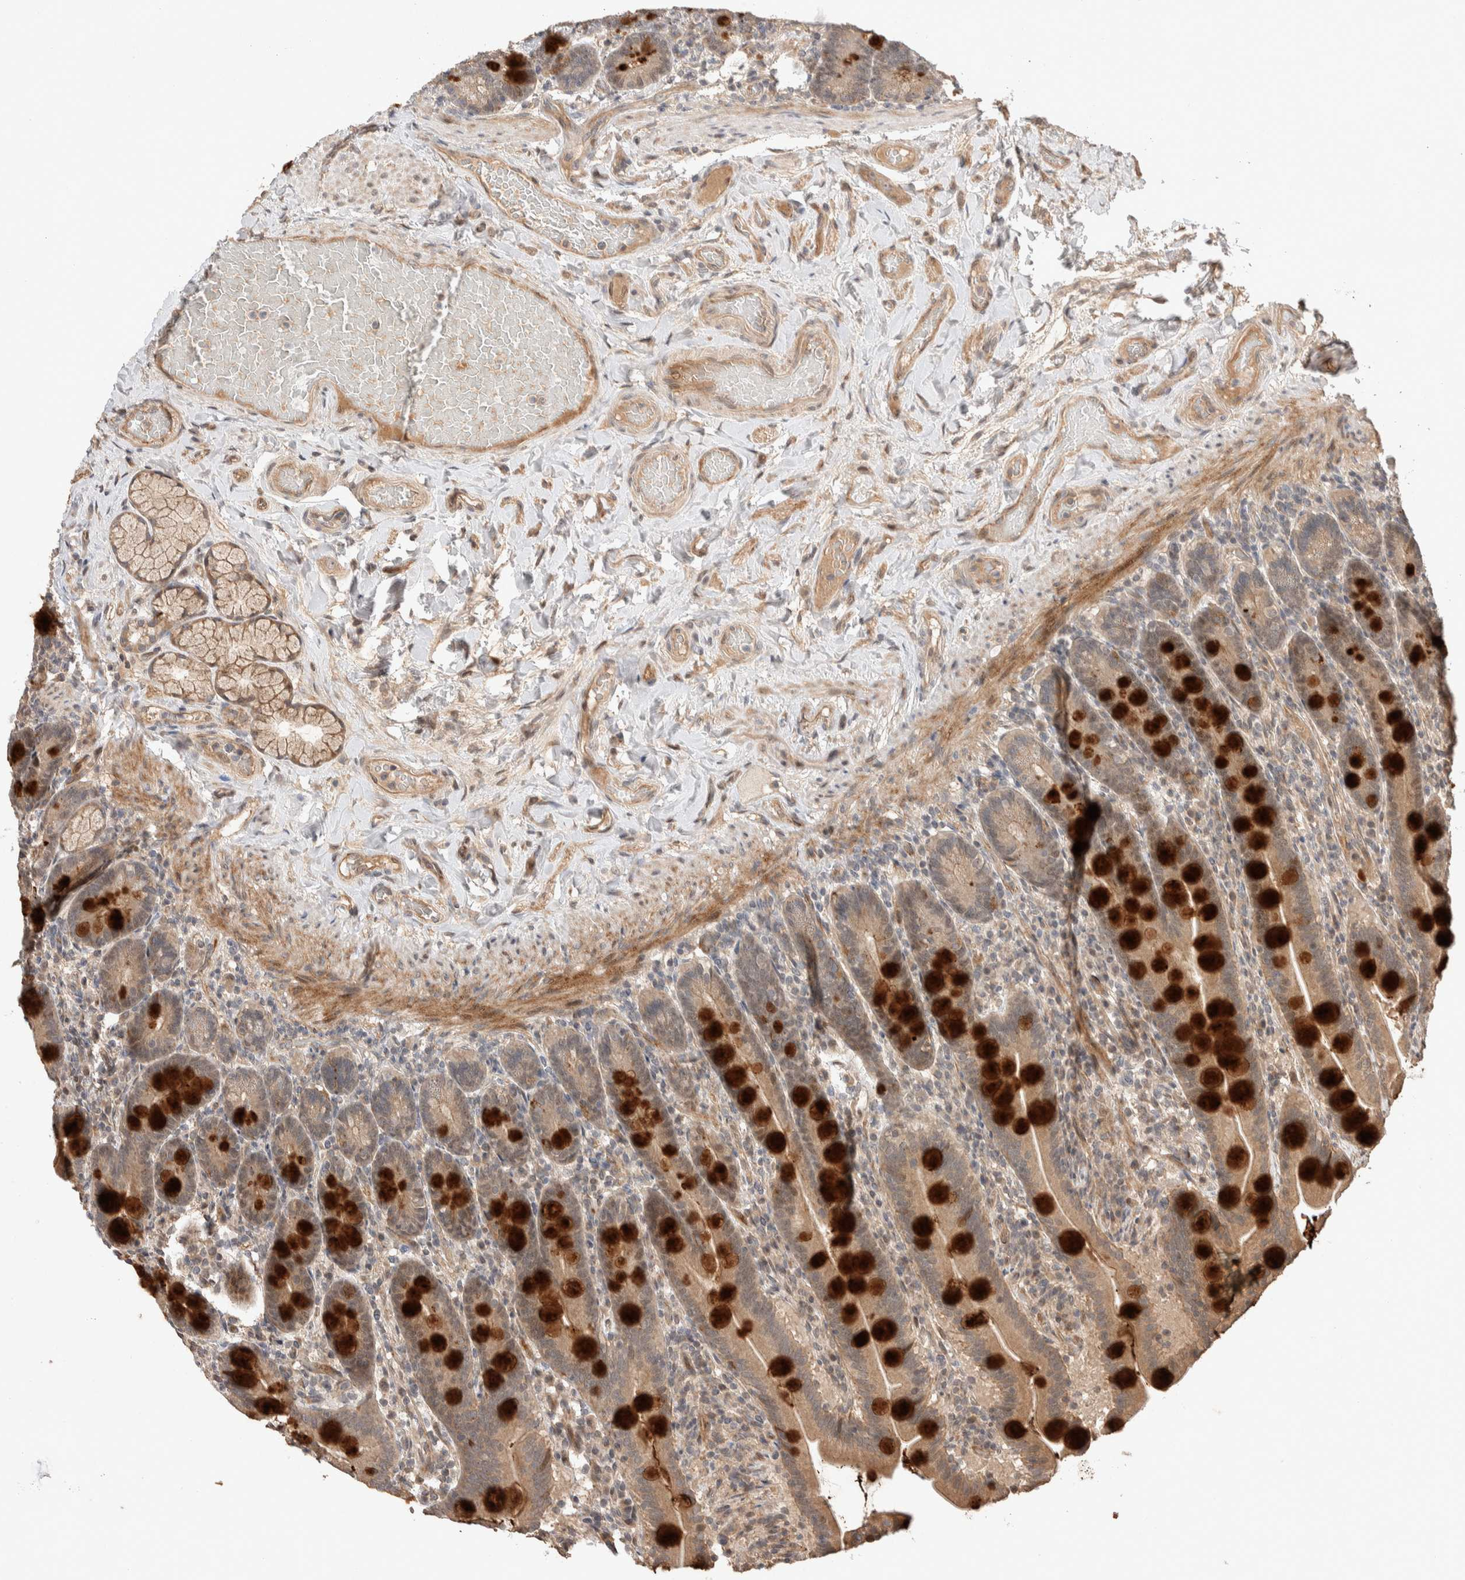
{"staining": {"intensity": "weak", "quantity": ">75%", "location": "cytoplasmic/membranous"}, "tissue": "duodenum", "cell_type": "Glandular cells", "image_type": "normal", "snomed": [{"axis": "morphology", "description": "Normal tissue, NOS"}, {"axis": "topography", "description": "Duodenum"}], "caption": "Glandular cells display weak cytoplasmic/membranous positivity in about >75% of cells in unremarkable duodenum.", "gene": "PRDM15", "patient": {"sex": "male", "age": 54}}